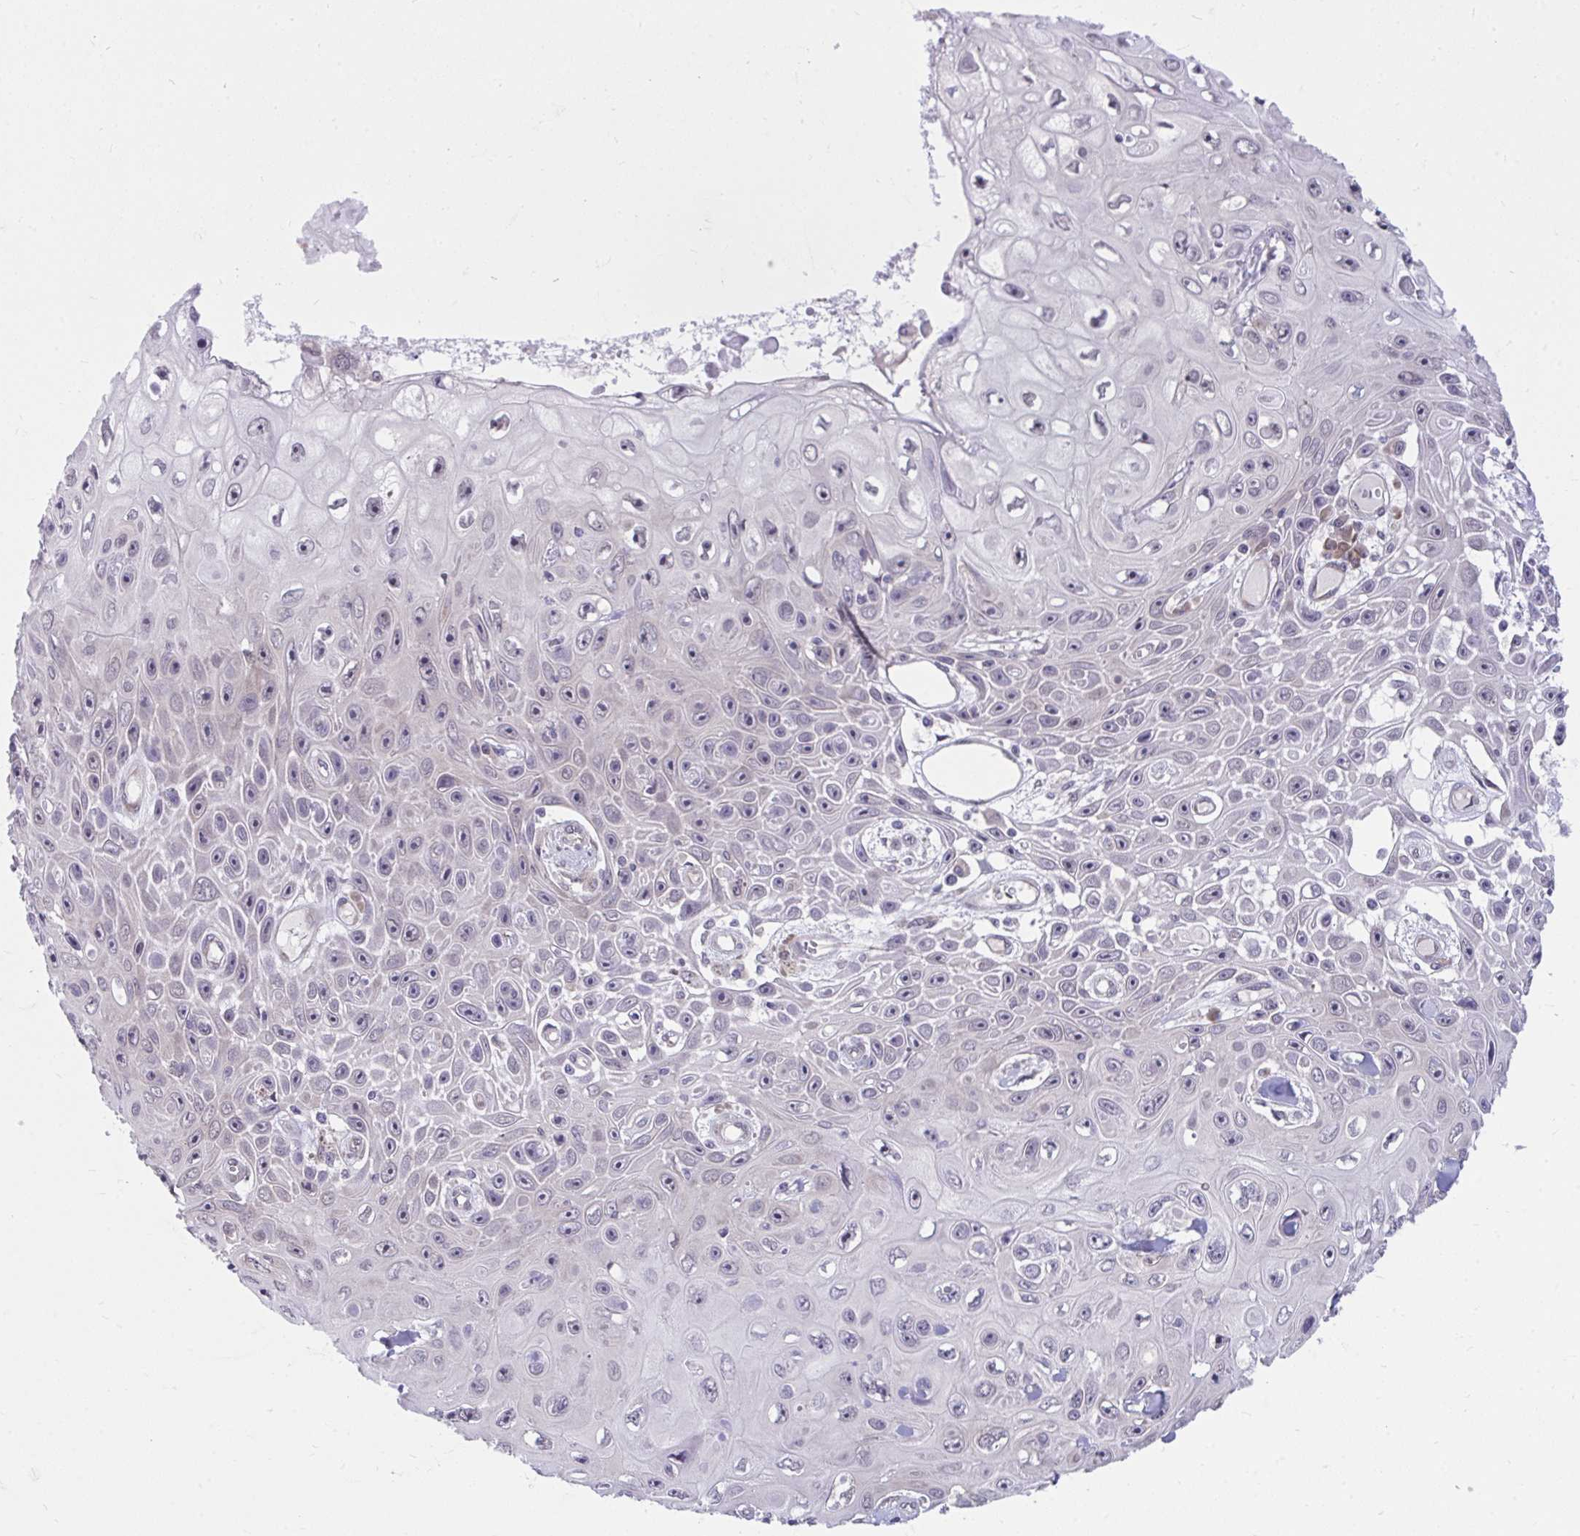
{"staining": {"intensity": "negative", "quantity": "none", "location": "none"}, "tissue": "skin cancer", "cell_type": "Tumor cells", "image_type": "cancer", "snomed": [{"axis": "morphology", "description": "Squamous cell carcinoma, NOS"}, {"axis": "topography", "description": "Skin"}], "caption": "IHC photomicrograph of neoplastic tissue: squamous cell carcinoma (skin) stained with DAB (3,3'-diaminobenzidine) exhibits no significant protein expression in tumor cells.", "gene": "SELENON", "patient": {"sex": "male", "age": 82}}